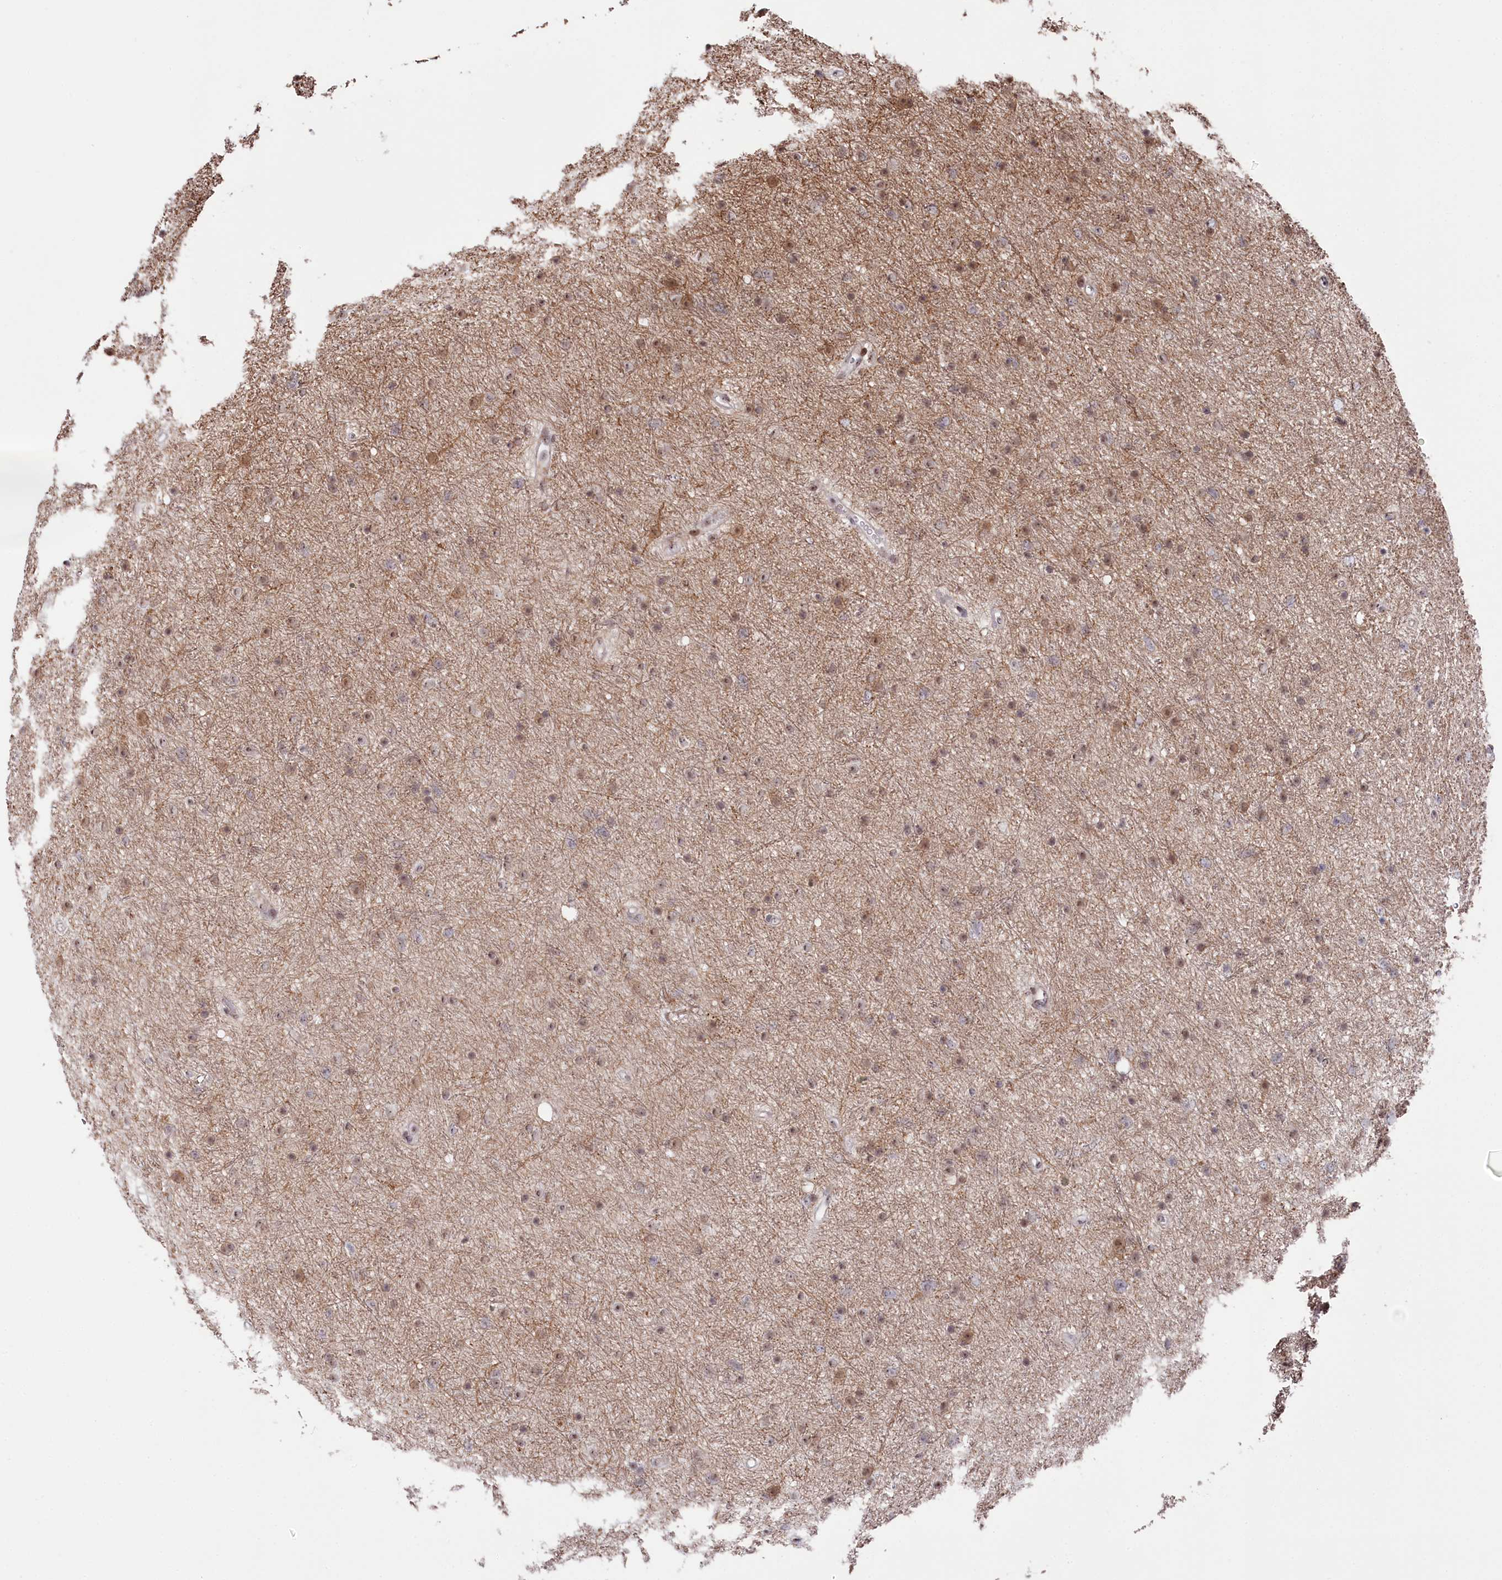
{"staining": {"intensity": "weak", "quantity": "25%-75%", "location": "cytoplasmic/membranous,nuclear"}, "tissue": "glioma", "cell_type": "Tumor cells", "image_type": "cancer", "snomed": [{"axis": "morphology", "description": "Glioma, malignant, Low grade"}, {"axis": "topography", "description": "Cerebral cortex"}], "caption": "Human glioma stained with a brown dye shows weak cytoplasmic/membranous and nuclear positive positivity in approximately 25%-75% of tumor cells.", "gene": "POLR2H", "patient": {"sex": "female", "age": 39}}